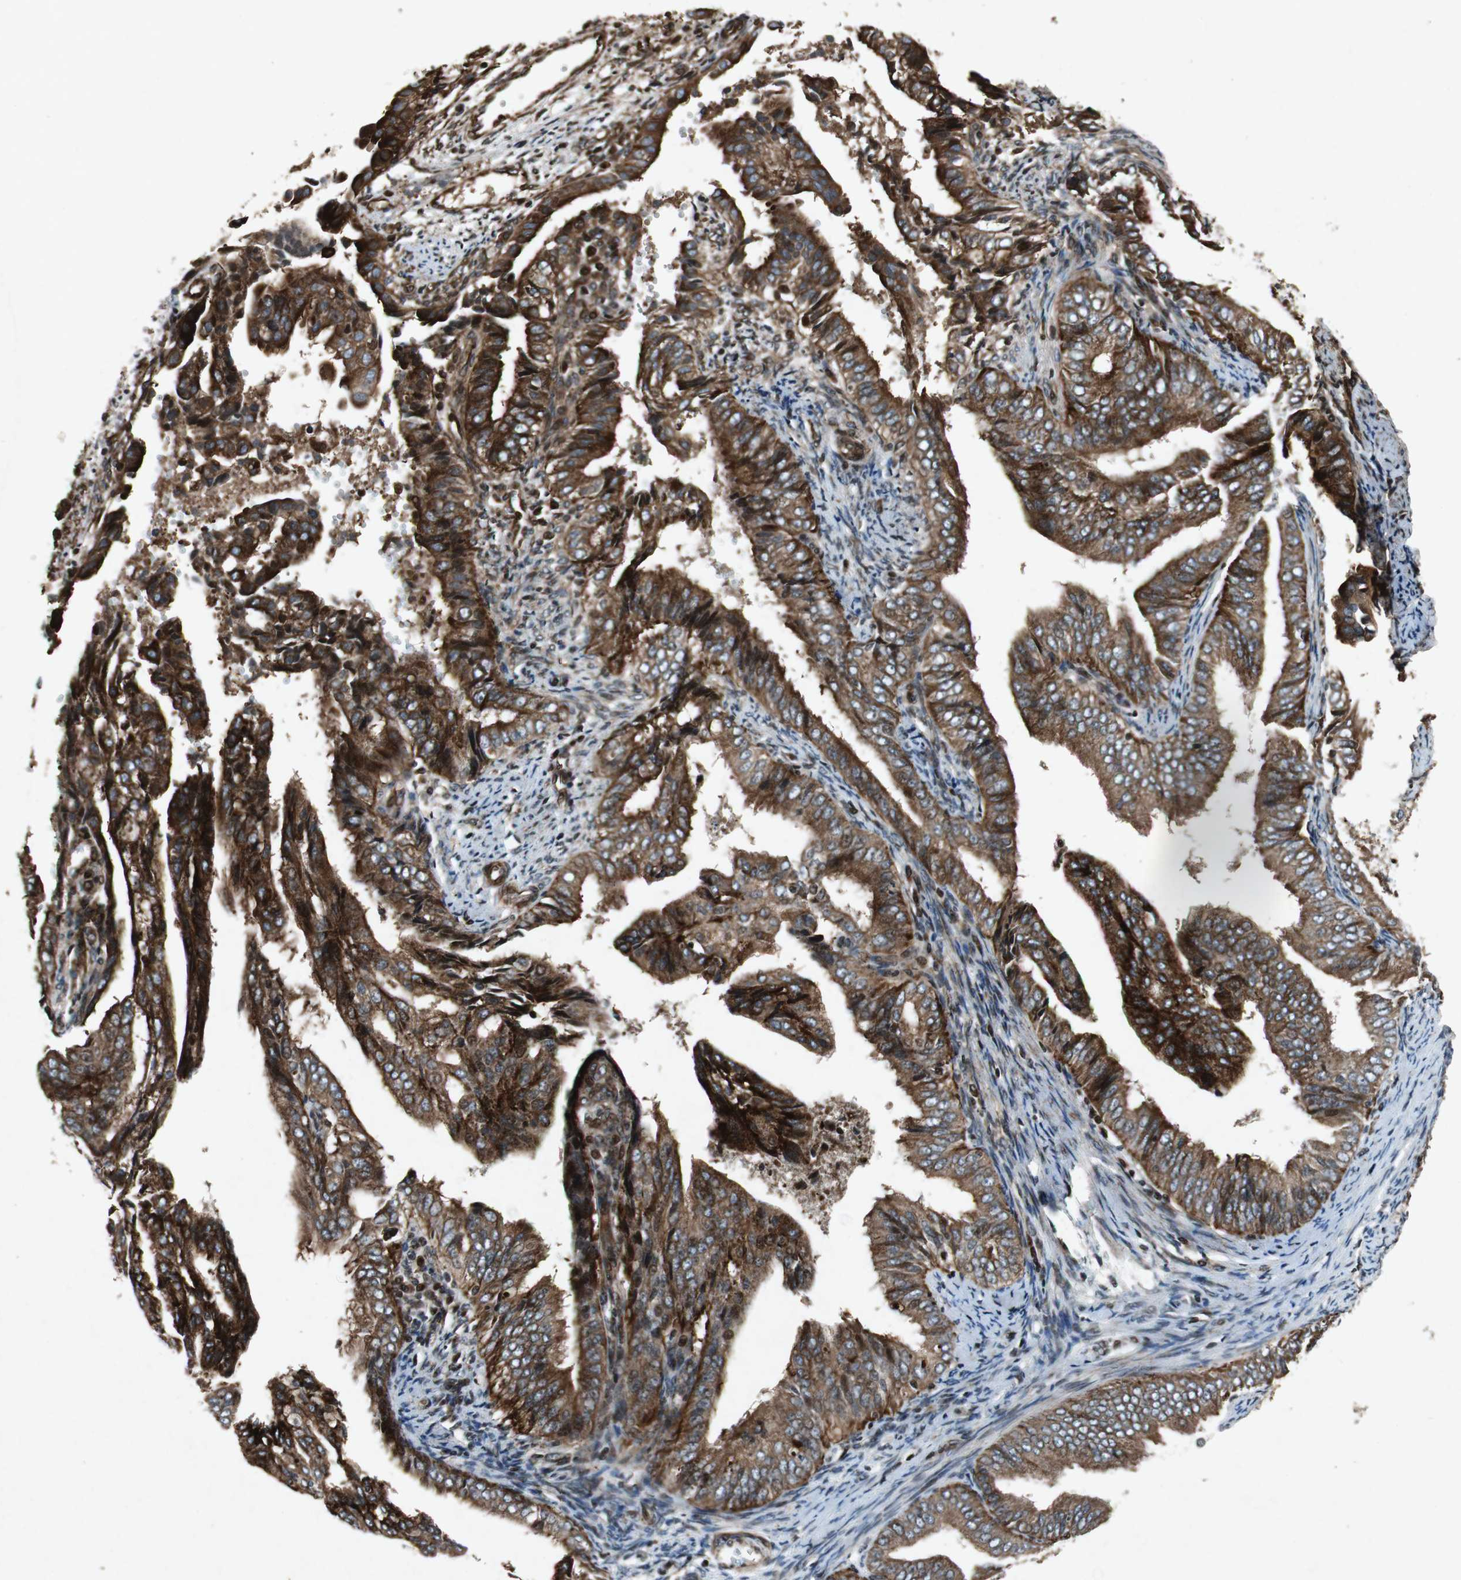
{"staining": {"intensity": "strong", "quantity": ">75%", "location": "cytoplasmic/membranous"}, "tissue": "endometrial cancer", "cell_type": "Tumor cells", "image_type": "cancer", "snomed": [{"axis": "morphology", "description": "Adenocarcinoma, NOS"}, {"axis": "topography", "description": "Endometrium"}], "caption": "Human endometrial cancer (adenocarcinoma) stained with a protein marker shows strong staining in tumor cells.", "gene": "TUBA4A", "patient": {"sex": "female", "age": 58}}